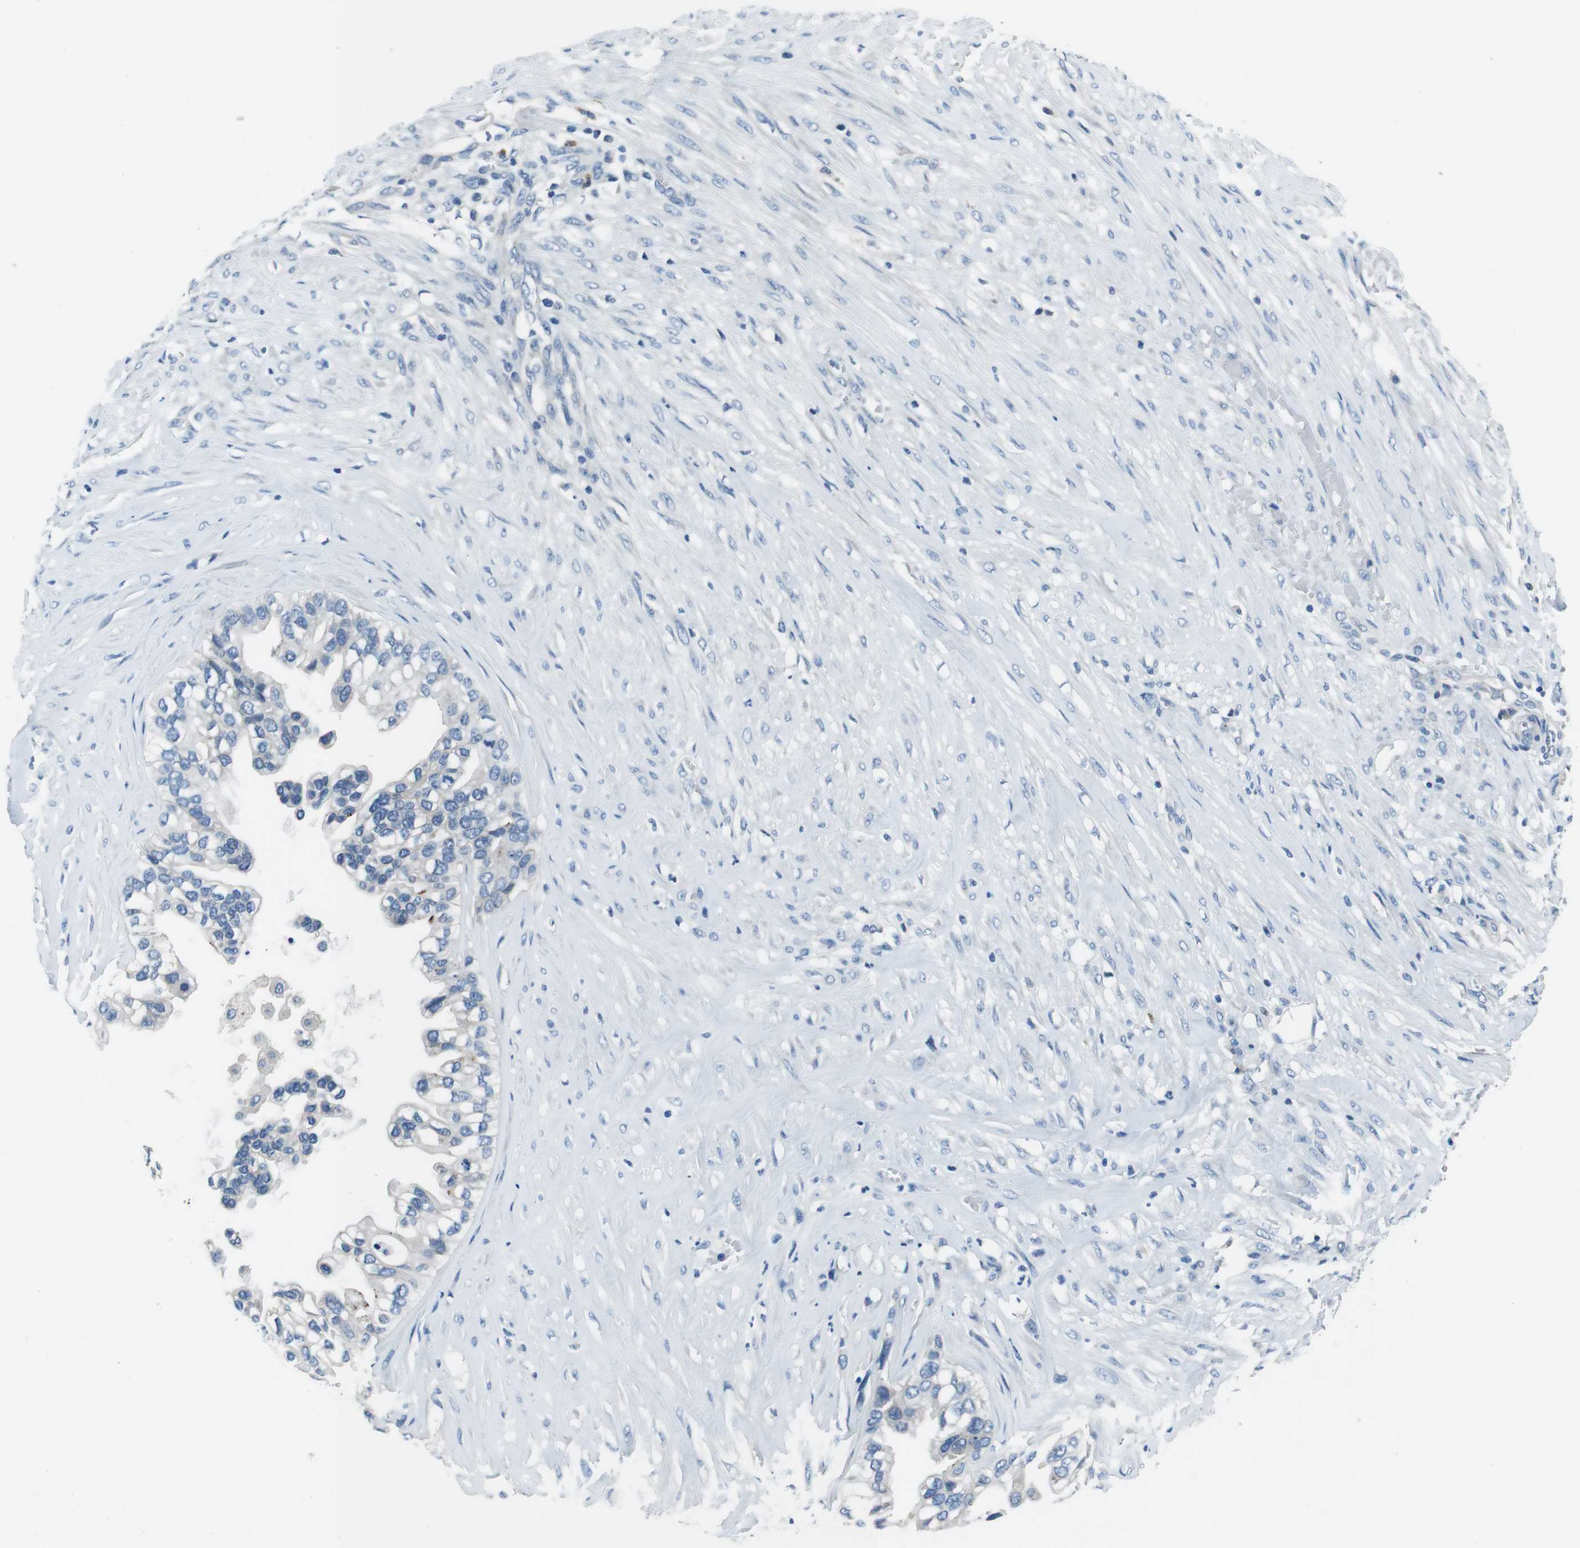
{"staining": {"intensity": "negative", "quantity": "none", "location": "none"}, "tissue": "ovarian cancer", "cell_type": "Tumor cells", "image_type": "cancer", "snomed": [{"axis": "morphology", "description": "Cystadenocarcinoma, mucinous, NOS"}, {"axis": "topography", "description": "Ovary"}], "caption": "The image displays no staining of tumor cells in ovarian cancer. (Immunohistochemistry, brightfield microscopy, high magnification).", "gene": "TULP3", "patient": {"sex": "female", "age": 80}}